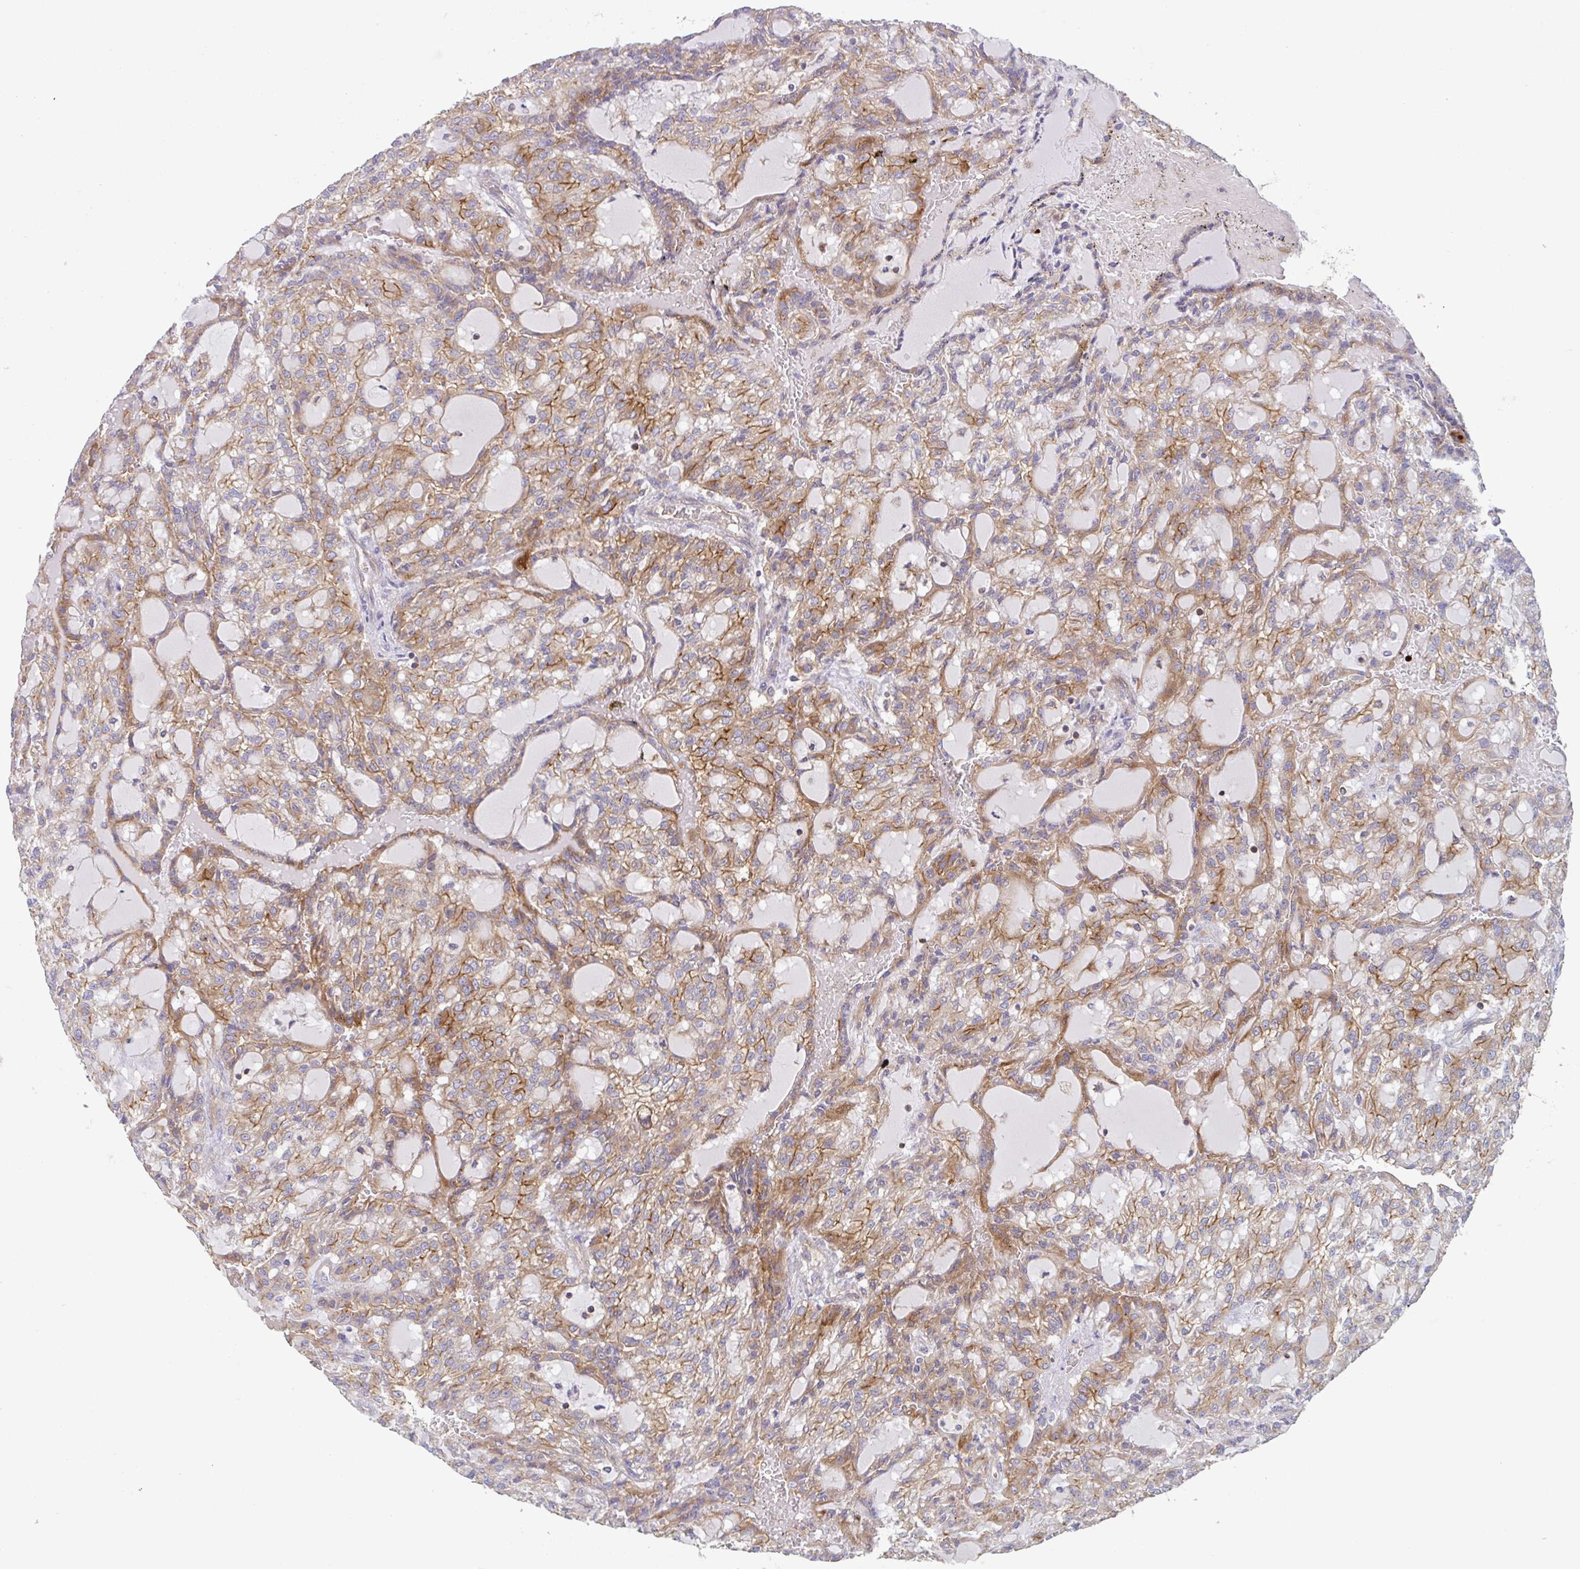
{"staining": {"intensity": "moderate", "quantity": "25%-75%", "location": "cytoplasmic/membranous"}, "tissue": "renal cancer", "cell_type": "Tumor cells", "image_type": "cancer", "snomed": [{"axis": "morphology", "description": "Adenocarcinoma, NOS"}, {"axis": "topography", "description": "Kidney"}], "caption": "Renal cancer (adenocarcinoma) stained with IHC shows moderate cytoplasmic/membranous expression in about 25%-75% of tumor cells.", "gene": "YARS2", "patient": {"sex": "male", "age": 63}}